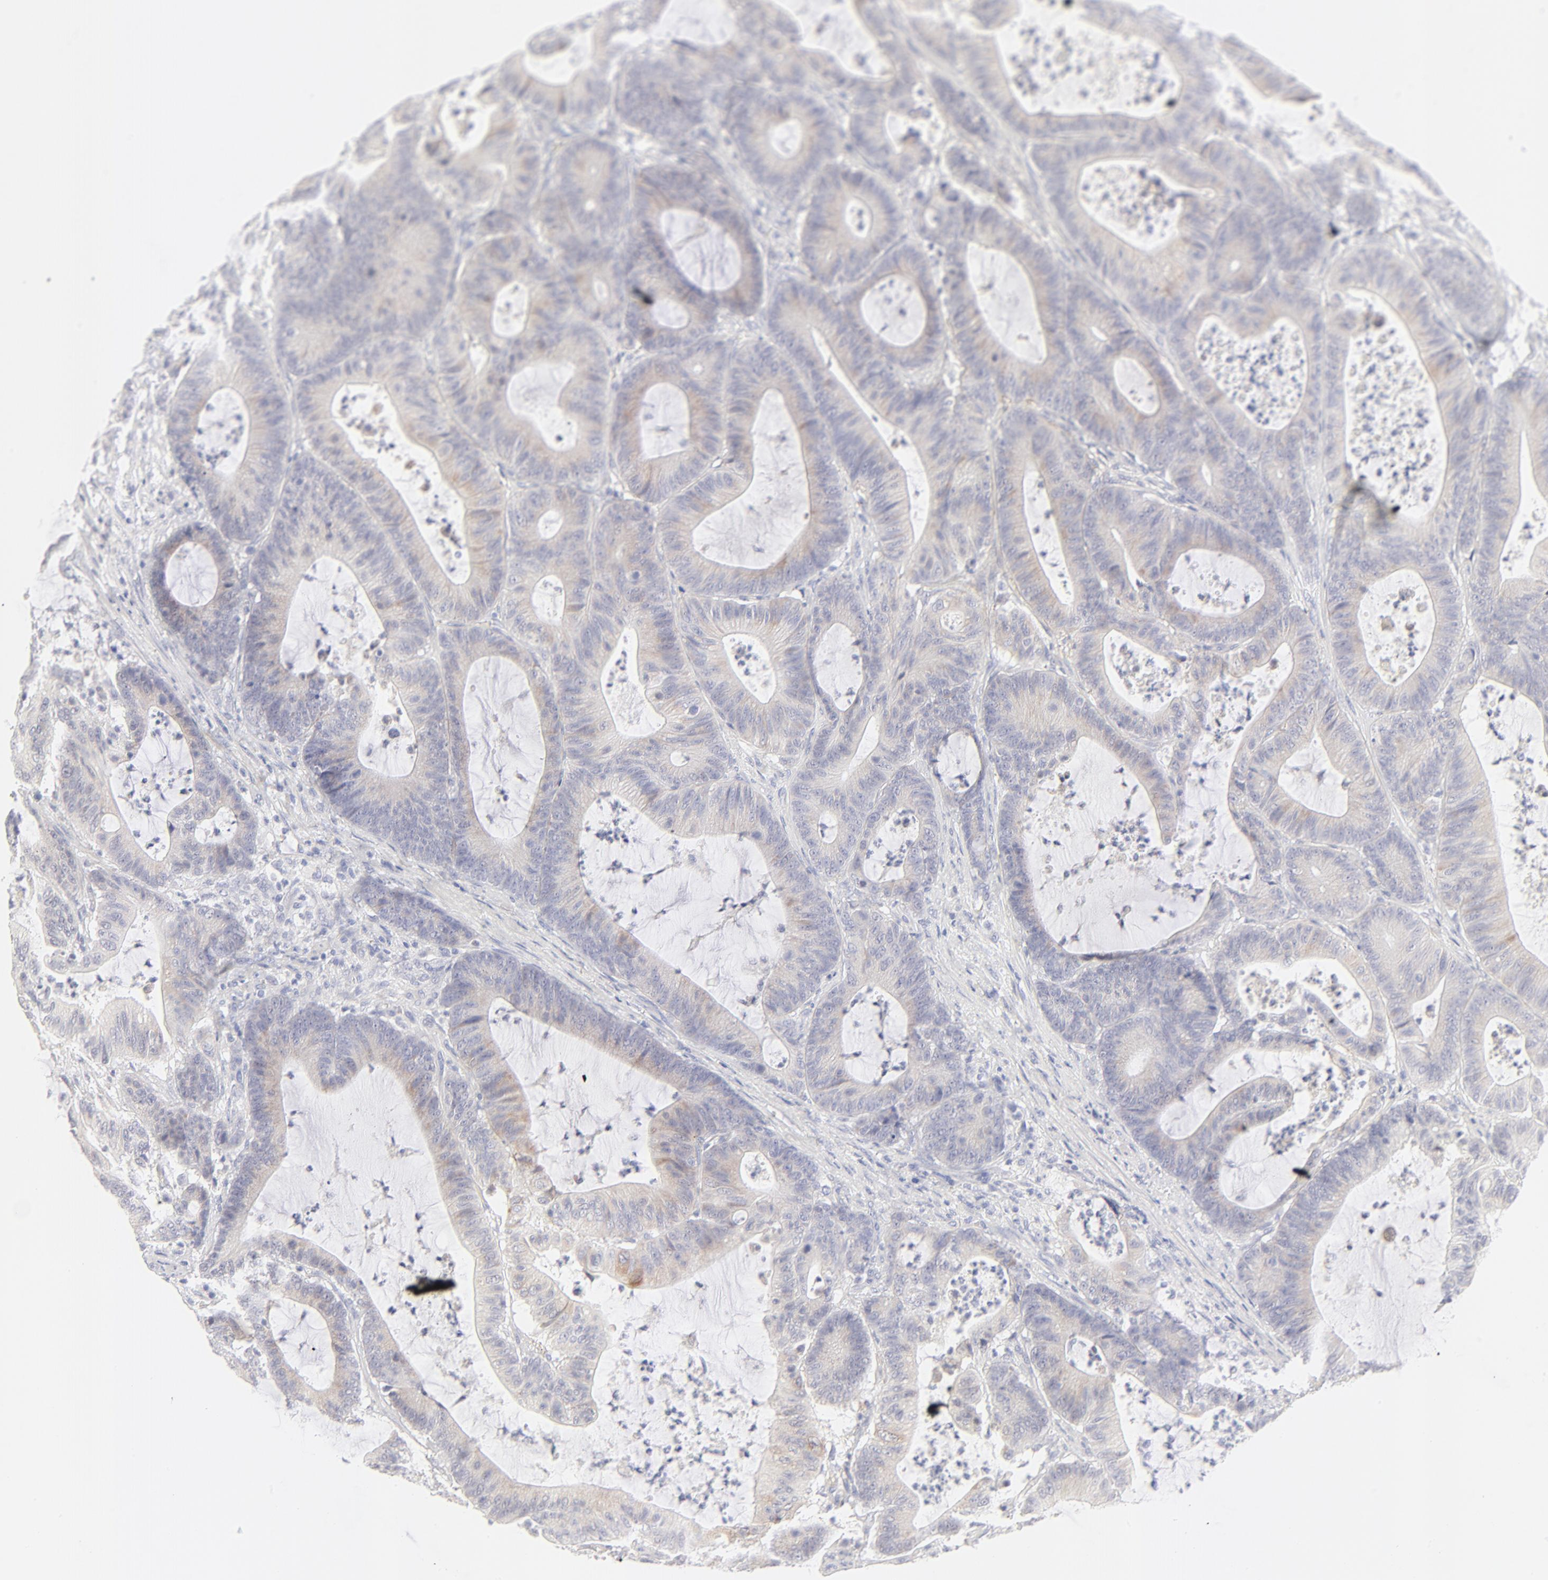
{"staining": {"intensity": "weak", "quantity": "<25%", "location": "cytoplasmic/membranous"}, "tissue": "colorectal cancer", "cell_type": "Tumor cells", "image_type": "cancer", "snomed": [{"axis": "morphology", "description": "Adenocarcinoma, NOS"}, {"axis": "topography", "description": "Colon"}], "caption": "Colorectal adenocarcinoma stained for a protein using immunohistochemistry (IHC) displays no positivity tumor cells.", "gene": "NPNT", "patient": {"sex": "female", "age": 84}}